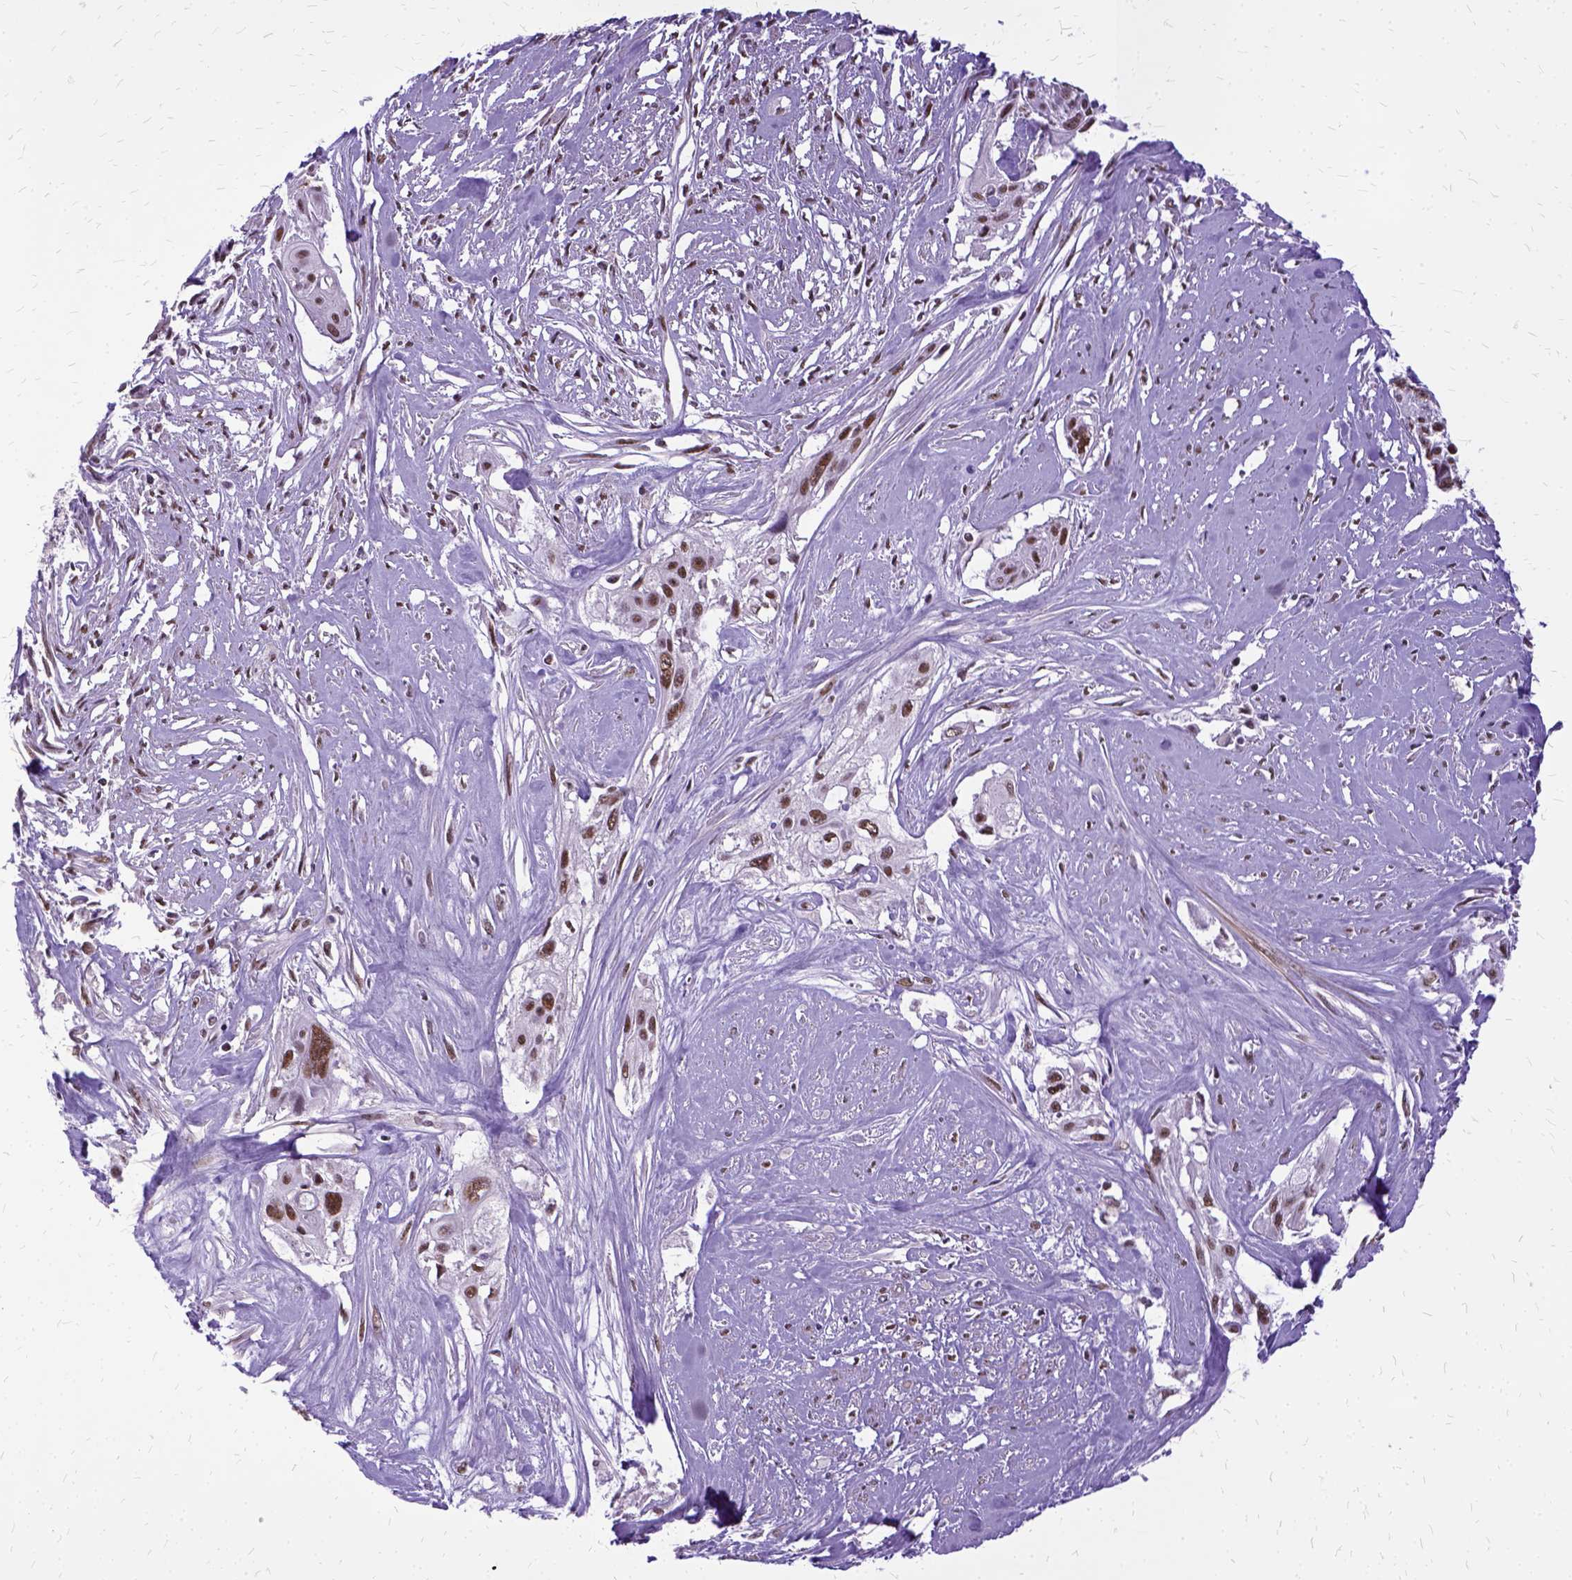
{"staining": {"intensity": "moderate", "quantity": ">75%", "location": "nuclear"}, "tissue": "cervical cancer", "cell_type": "Tumor cells", "image_type": "cancer", "snomed": [{"axis": "morphology", "description": "Squamous cell carcinoma, NOS"}, {"axis": "topography", "description": "Cervix"}], "caption": "Human cervical cancer stained with a protein marker displays moderate staining in tumor cells.", "gene": "SETD1A", "patient": {"sex": "female", "age": 49}}